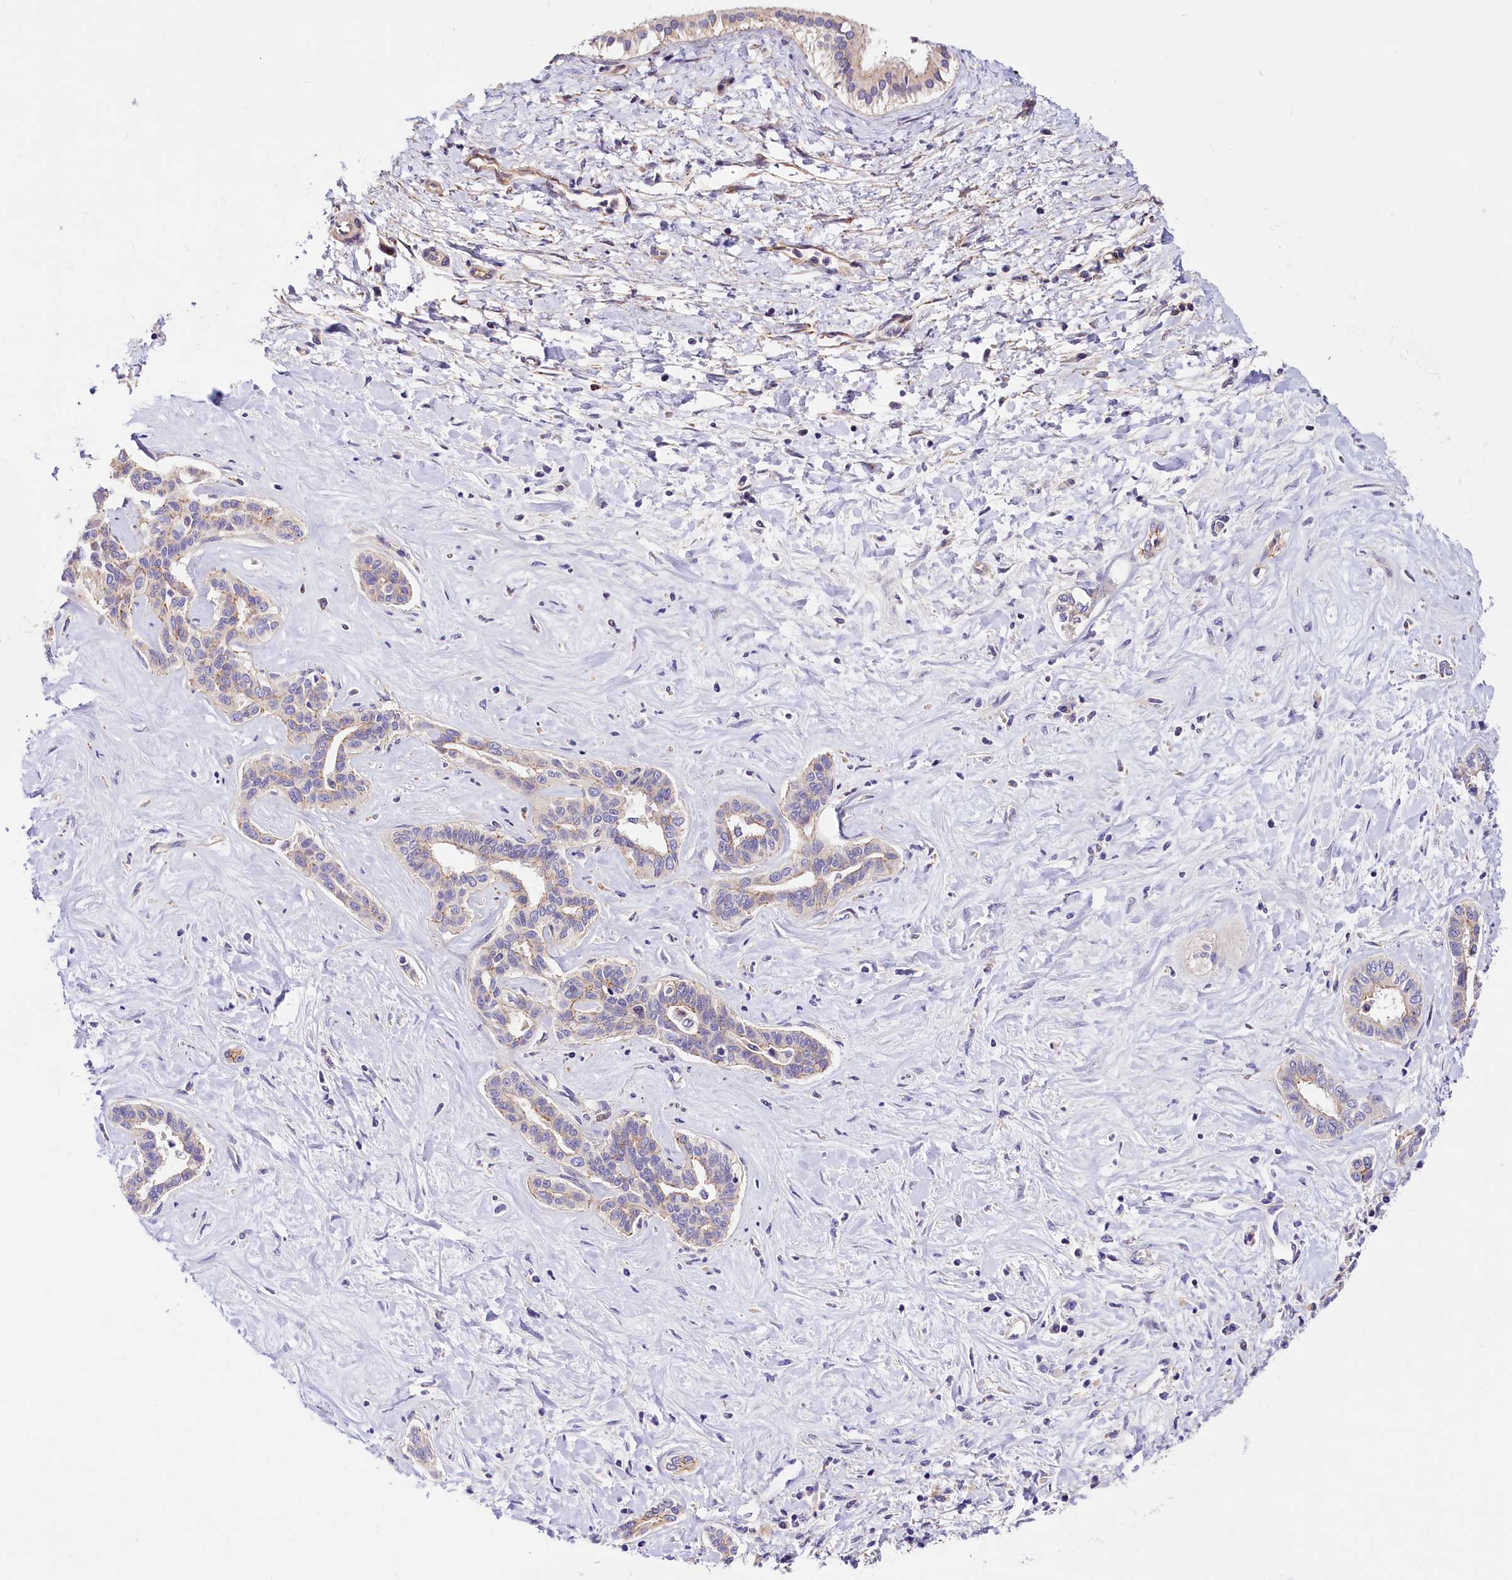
{"staining": {"intensity": "weak", "quantity": "<25%", "location": "cytoplasmic/membranous"}, "tissue": "liver cancer", "cell_type": "Tumor cells", "image_type": "cancer", "snomed": [{"axis": "morphology", "description": "Cholangiocarcinoma"}, {"axis": "topography", "description": "Liver"}], "caption": "A histopathology image of human liver cancer (cholangiocarcinoma) is negative for staining in tumor cells. (DAB (3,3'-diaminobenzidine) immunohistochemistry (IHC), high magnification).", "gene": "ARMC6", "patient": {"sex": "female", "age": 77}}